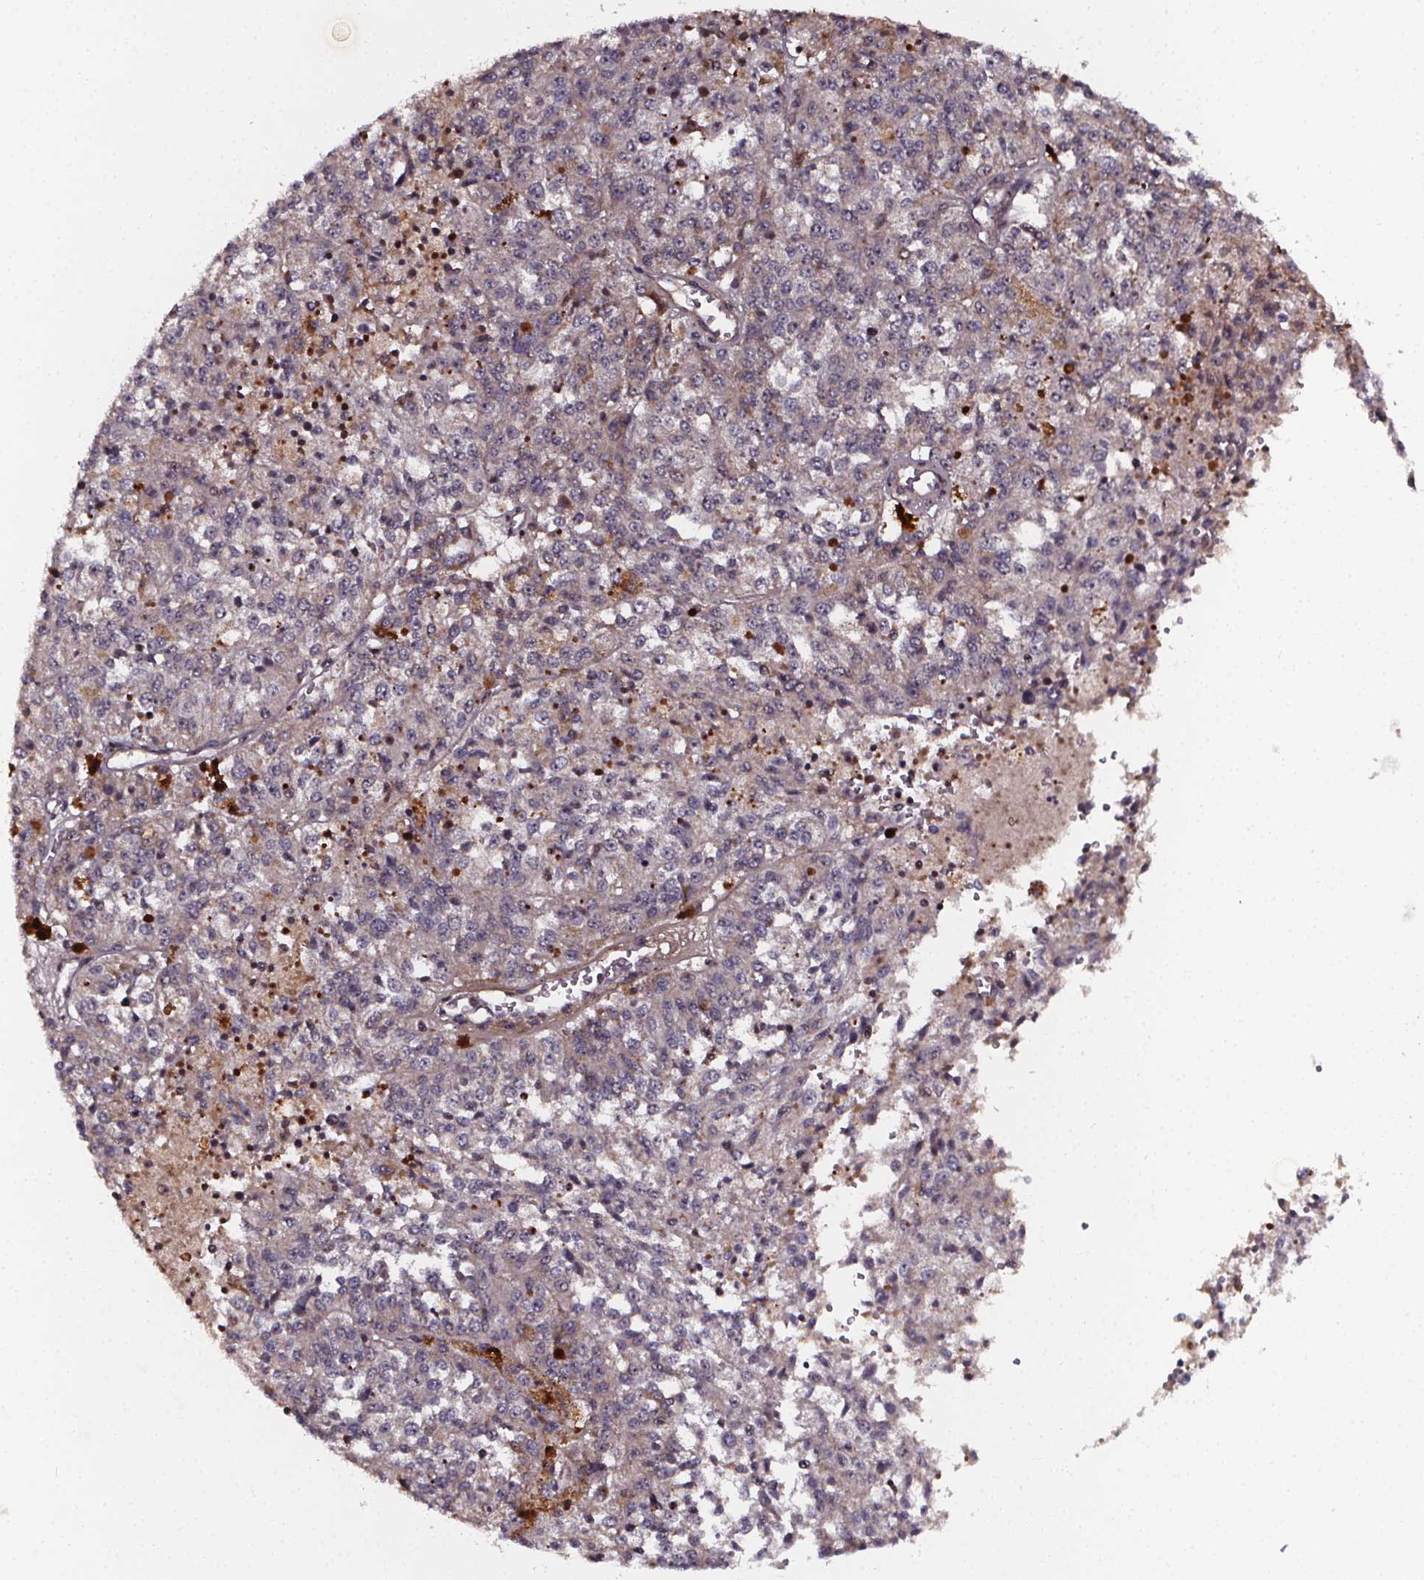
{"staining": {"intensity": "negative", "quantity": "none", "location": "none"}, "tissue": "melanoma", "cell_type": "Tumor cells", "image_type": "cancer", "snomed": [{"axis": "morphology", "description": "Malignant melanoma, Metastatic site"}, {"axis": "topography", "description": "Lymph node"}], "caption": "Tumor cells are negative for protein expression in human malignant melanoma (metastatic site).", "gene": "AEBP1", "patient": {"sex": "female", "age": 64}}